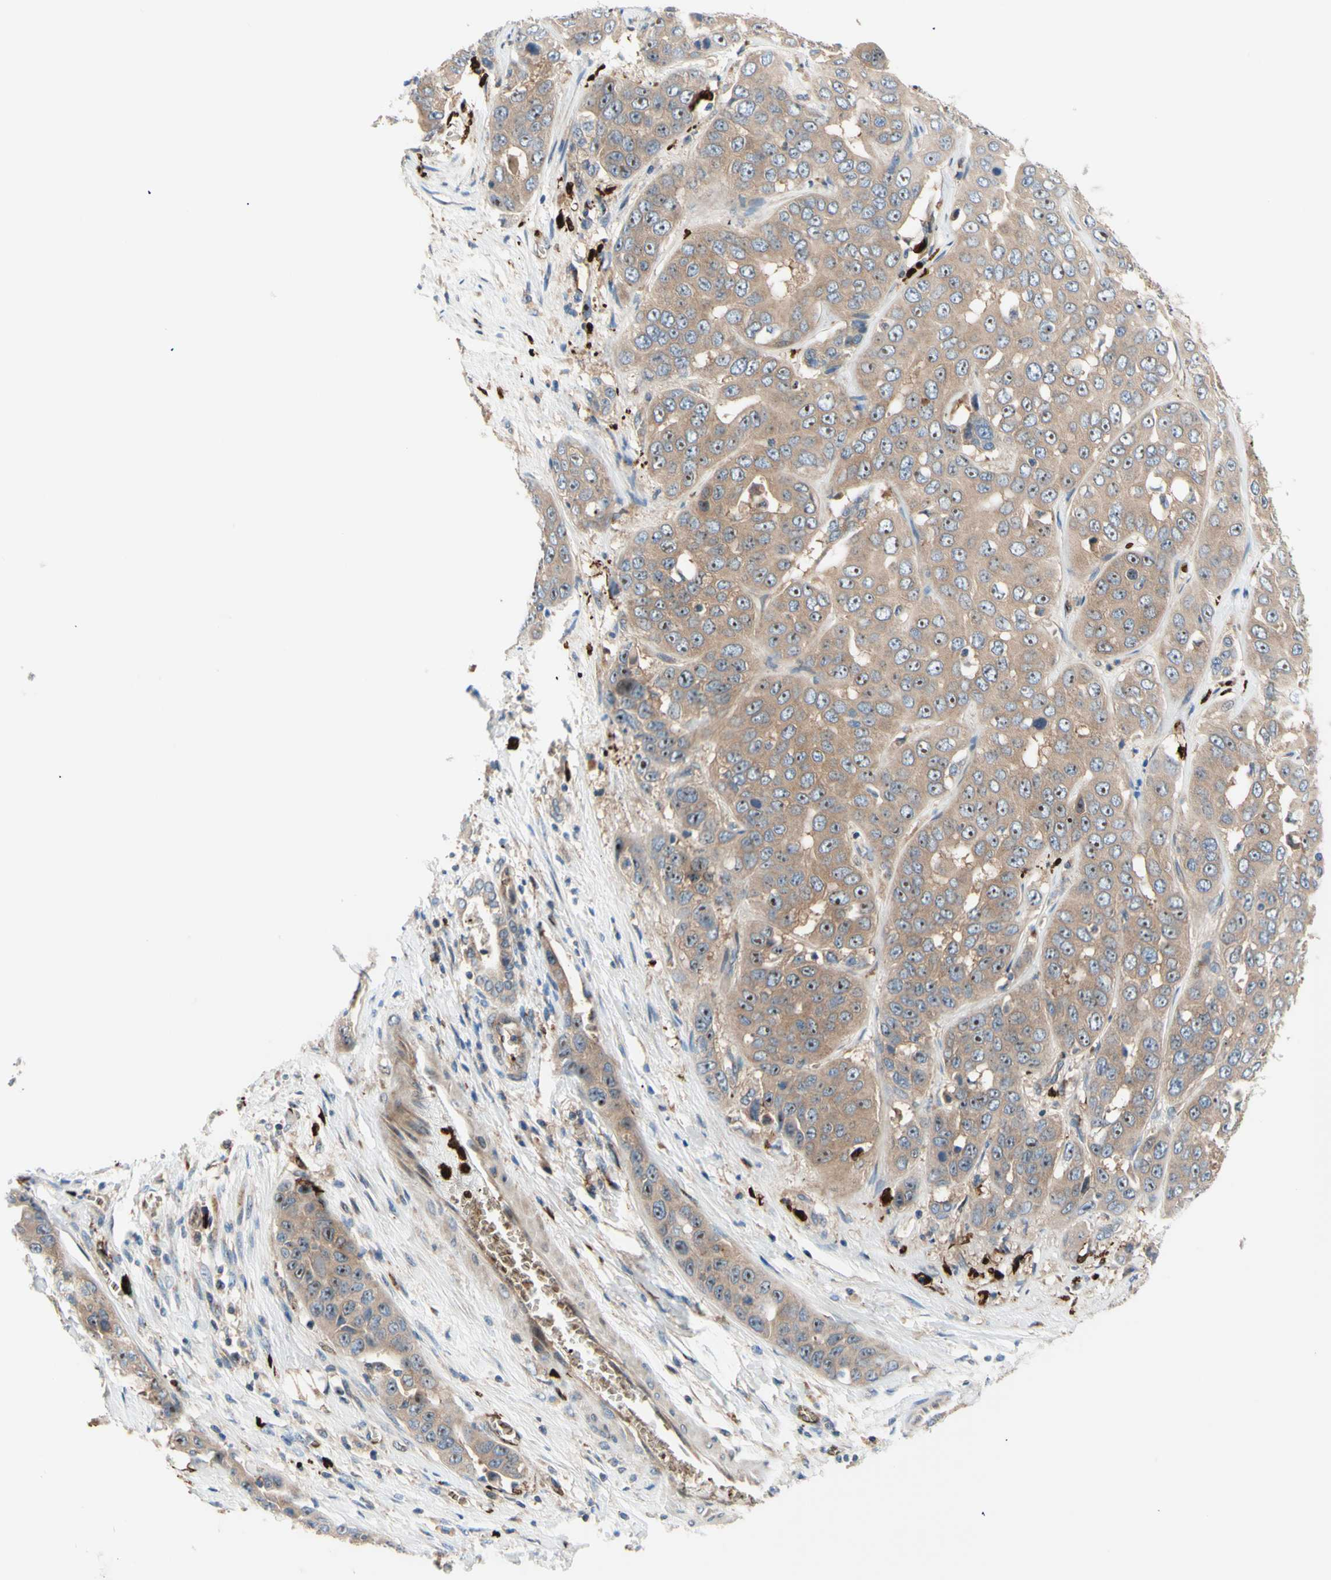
{"staining": {"intensity": "weak", "quantity": ">75%", "location": "cytoplasmic/membranous,nuclear"}, "tissue": "liver cancer", "cell_type": "Tumor cells", "image_type": "cancer", "snomed": [{"axis": "morphology", "description": "Cholangiocarcinoma"}, {"axis": "topography", "description": "Liver"}], "caption": "This is an image of immunohistochemistry (IHC) staining of cholangiocarcinoma (liver), which shows weak expression in the cytoplasmic/membranous and nuclear of tumor cells.", "gene": "USP9X", "patient": {"sex": "female", "age": 52}}